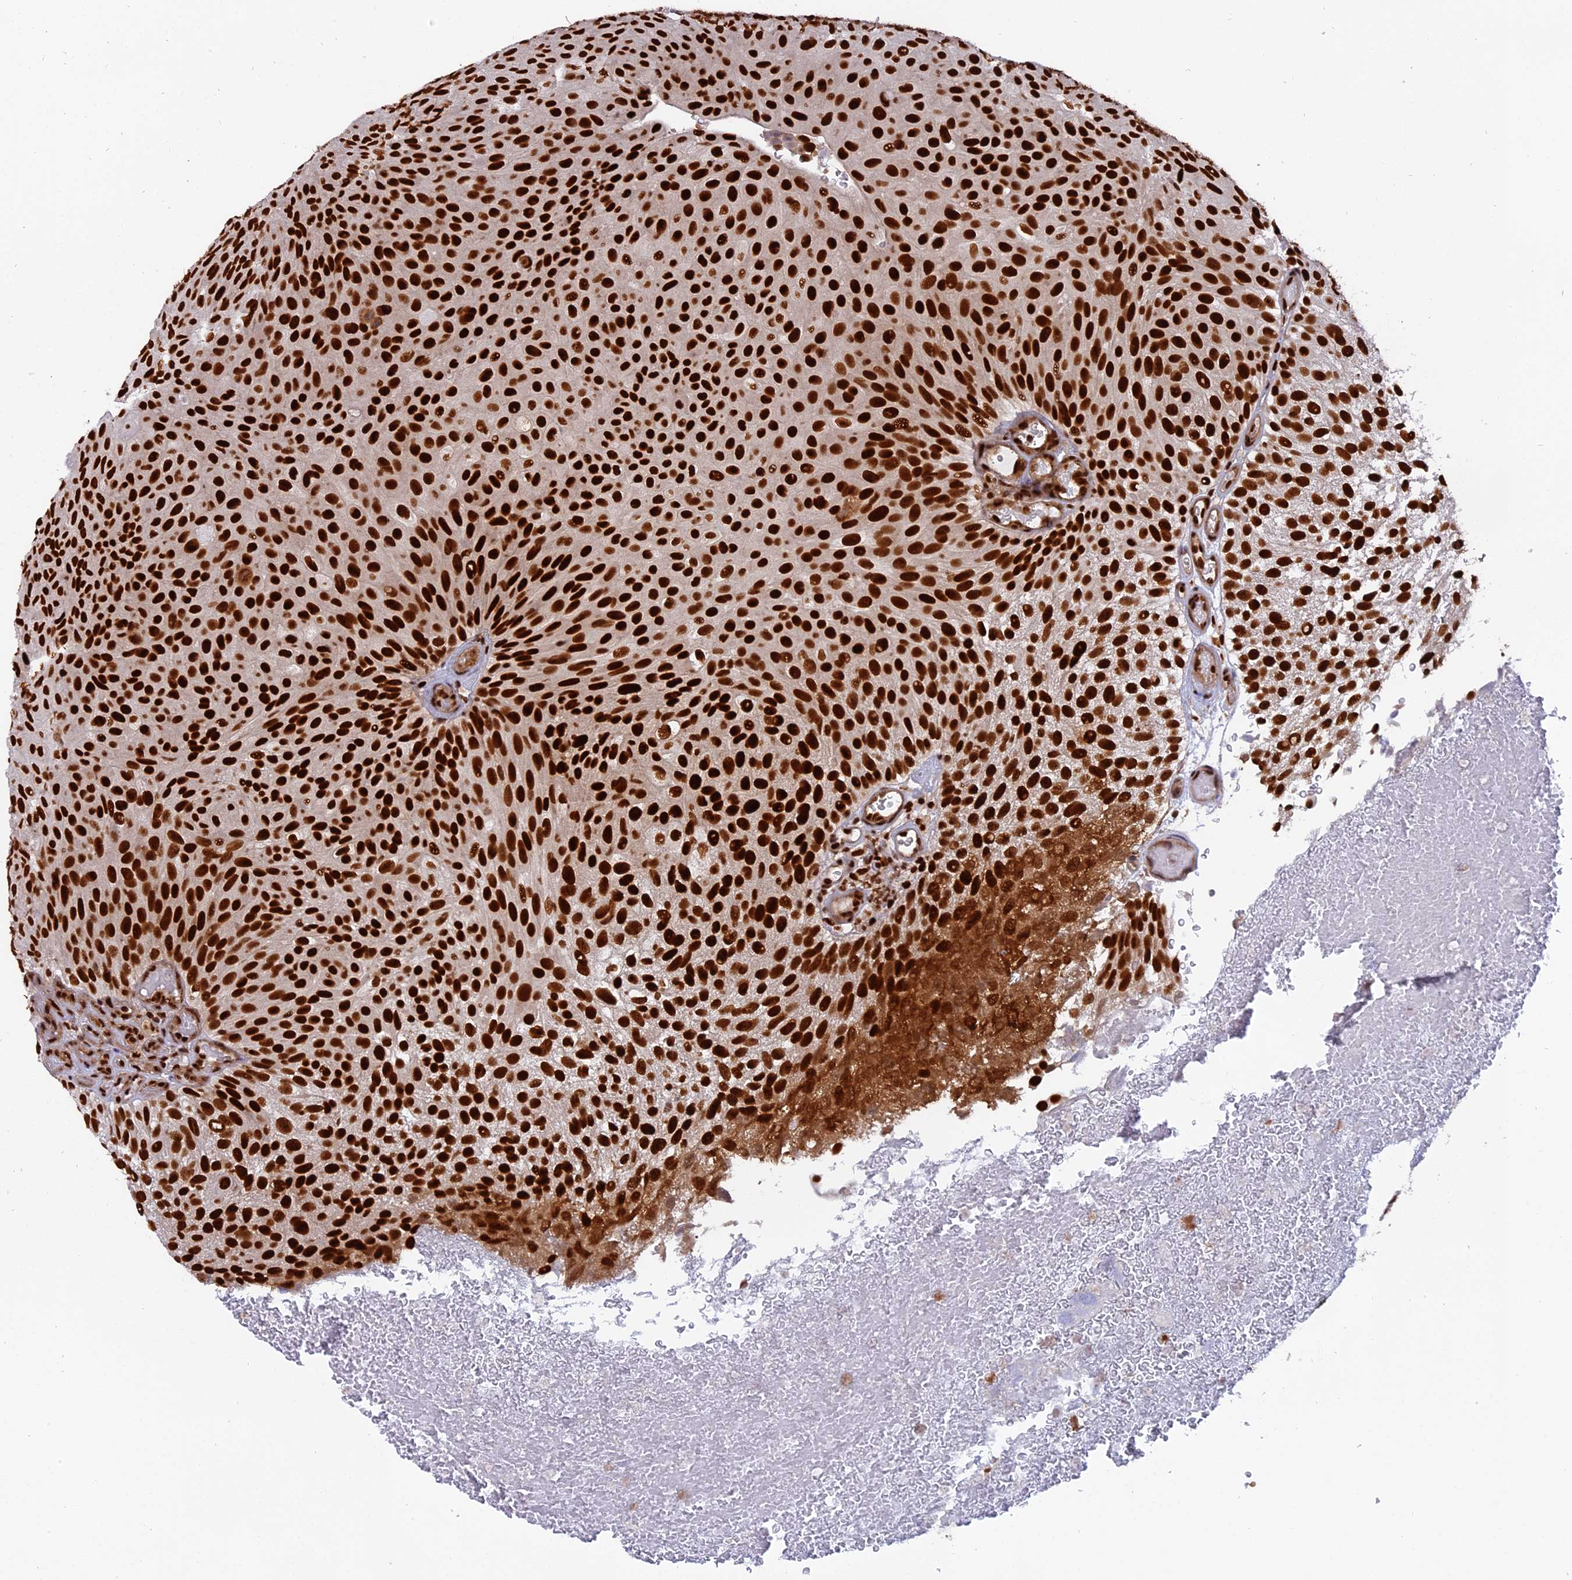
{"staining": {"intensity": "strong", "quantity": ">75%", "location": "nuclear"}, "tissue": "urothelial cancer", "cell_type": "Tumor cells", "image_type": "cancer", "snomed": [{"axis": "morphology", "description": "Urothelial carcinoma, Low grade"}, {"axis": "topography", "description": "Urinary bladder"}], "caption": "High-power microscopy captured an IHC photomicrograph of urothelial cancer, revealing strong nuclear staining in about >75% of tumor cells.", "gene": "RAMAC", "patient": {"sex": "male", "age": 78}}